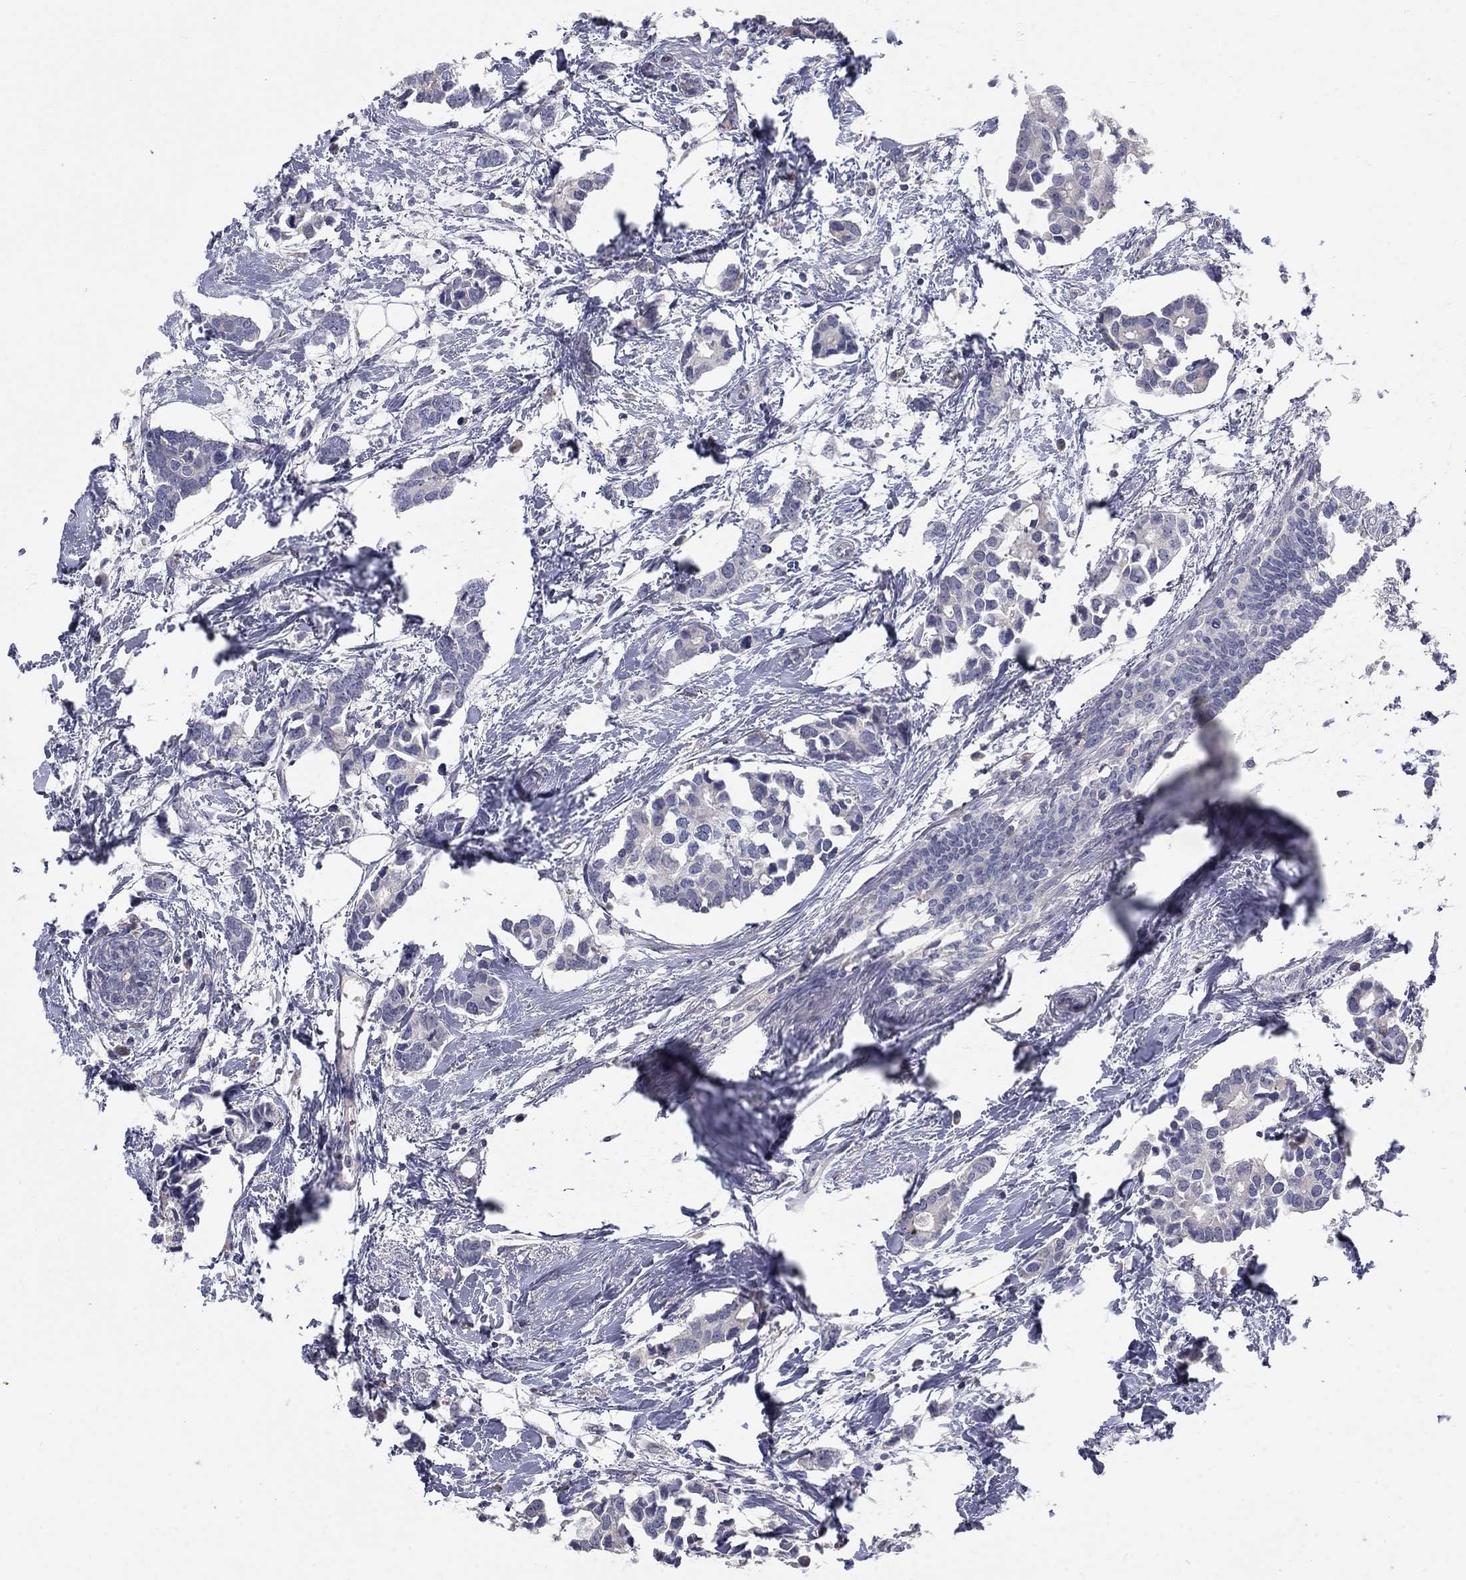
{"staining": {"intensity": "negative", "quantity": "none", "location": "none"}, "tissue": "breast cancer", "cell_type": "Tumor cells", "image_type": "cancer", "snomed": [{"axis": "morphology", "description": "Duct carcinoma"}, {"axis": "topography", "description": "Breast"}], "caption": "This is an IHC histopathology image of breast cancer (invasive ductal carcinoma). There is no staining in tumor cells.", "gene": "PTH1R", "patient": {"sex": "female", "age": 83}}